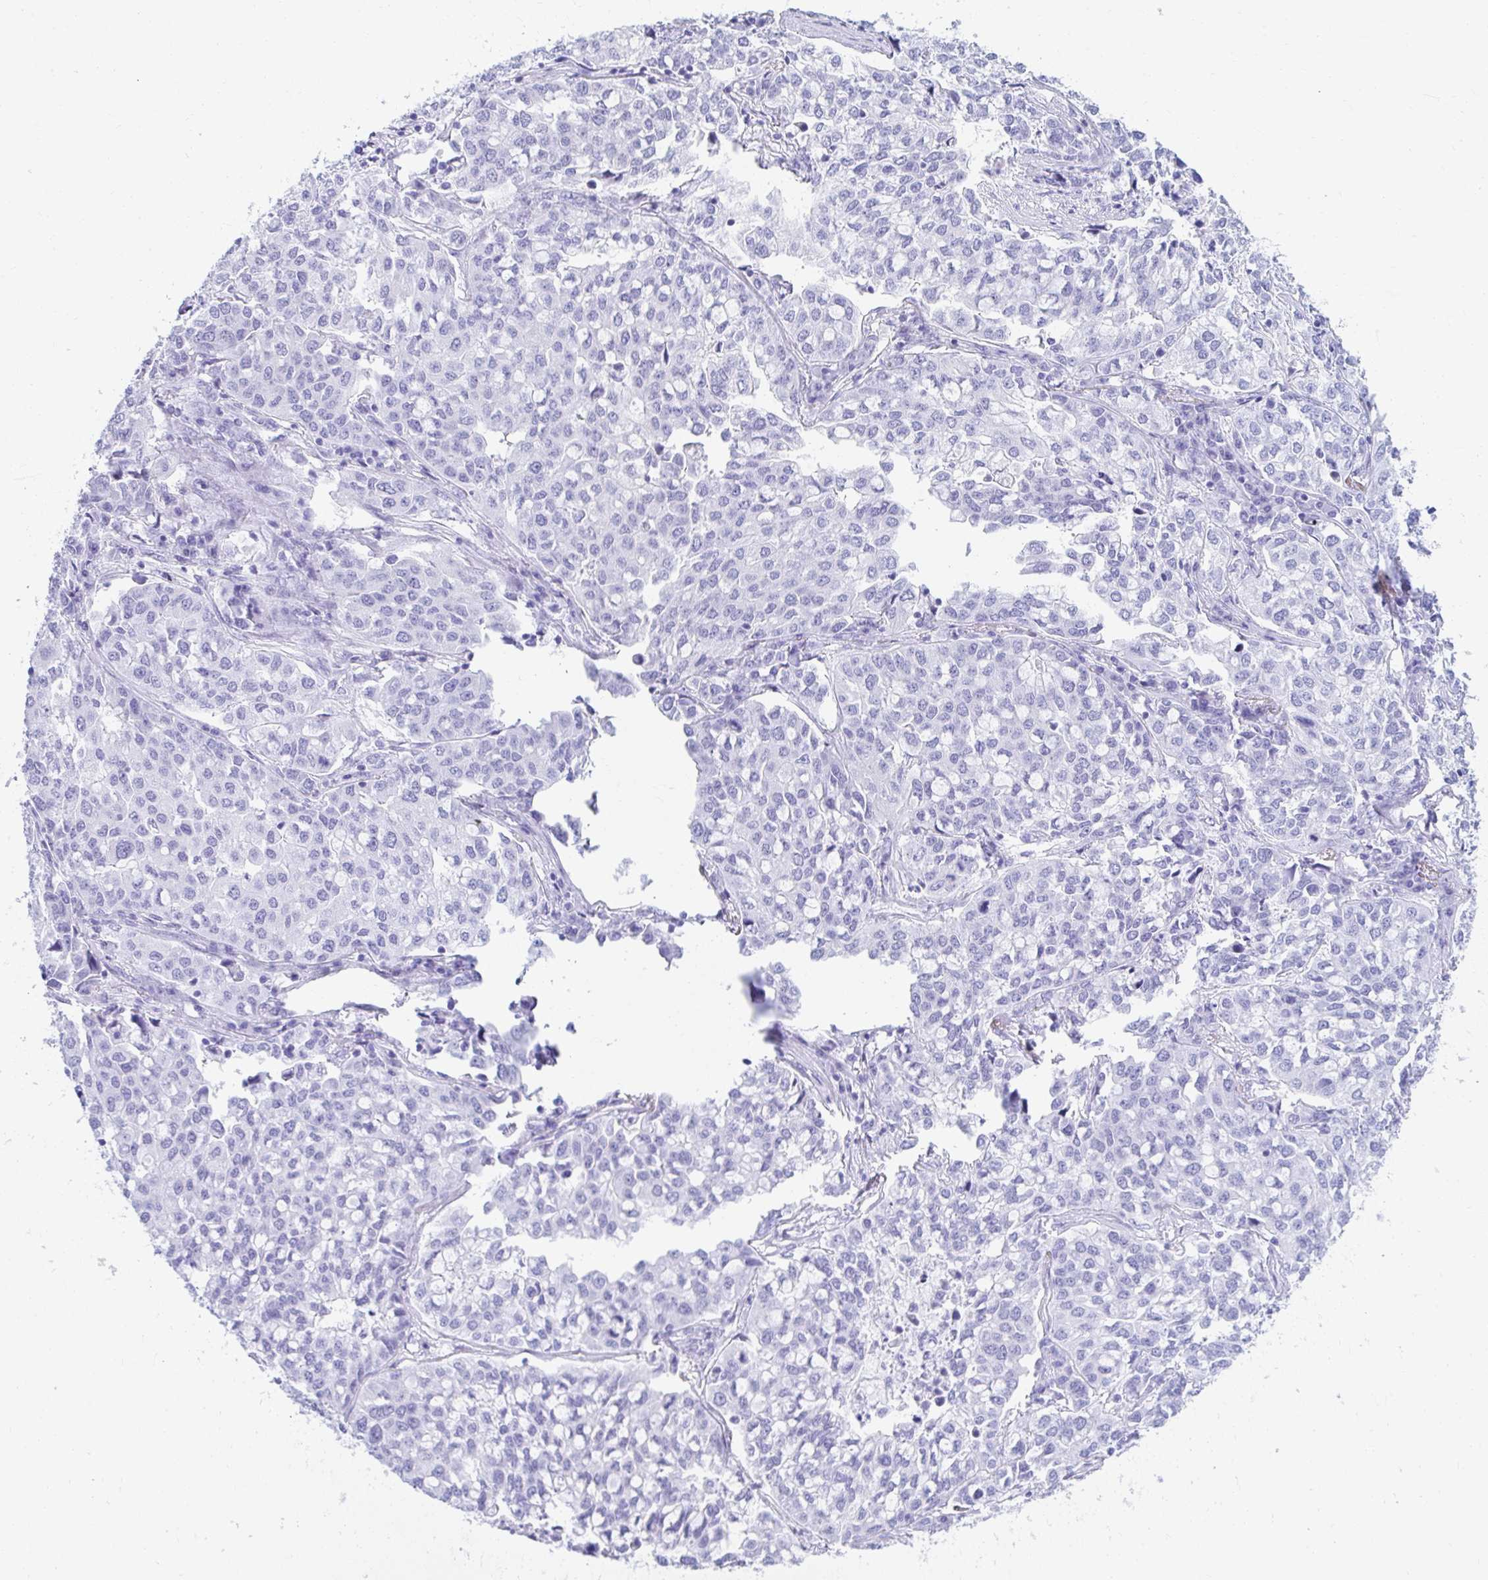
{"staining": {"intensity": "negative", "quantity": "none", "location": "none"}, "tissue": "lung cancer", "cell_type": "Tumor cells", "image_type": "cancer", "snomed": [{"axis": "morphology", "description": "Adenocarcinoma, NOS"}, {"axis": "morphology", "description": "Adenocarcinoma, metastatic, NOS"}, {"axis": "topography", "description": "Lymph node"}, {"axis": "topography", "description": "Lung"}], "caption": "An image of lung metastatic adenocarcinoma stained for a protein shows no brown staining in tumor cells. Nuclei are stained in blue.", "gene": "PC", "patient": {"sex": "female", "age": 65}}